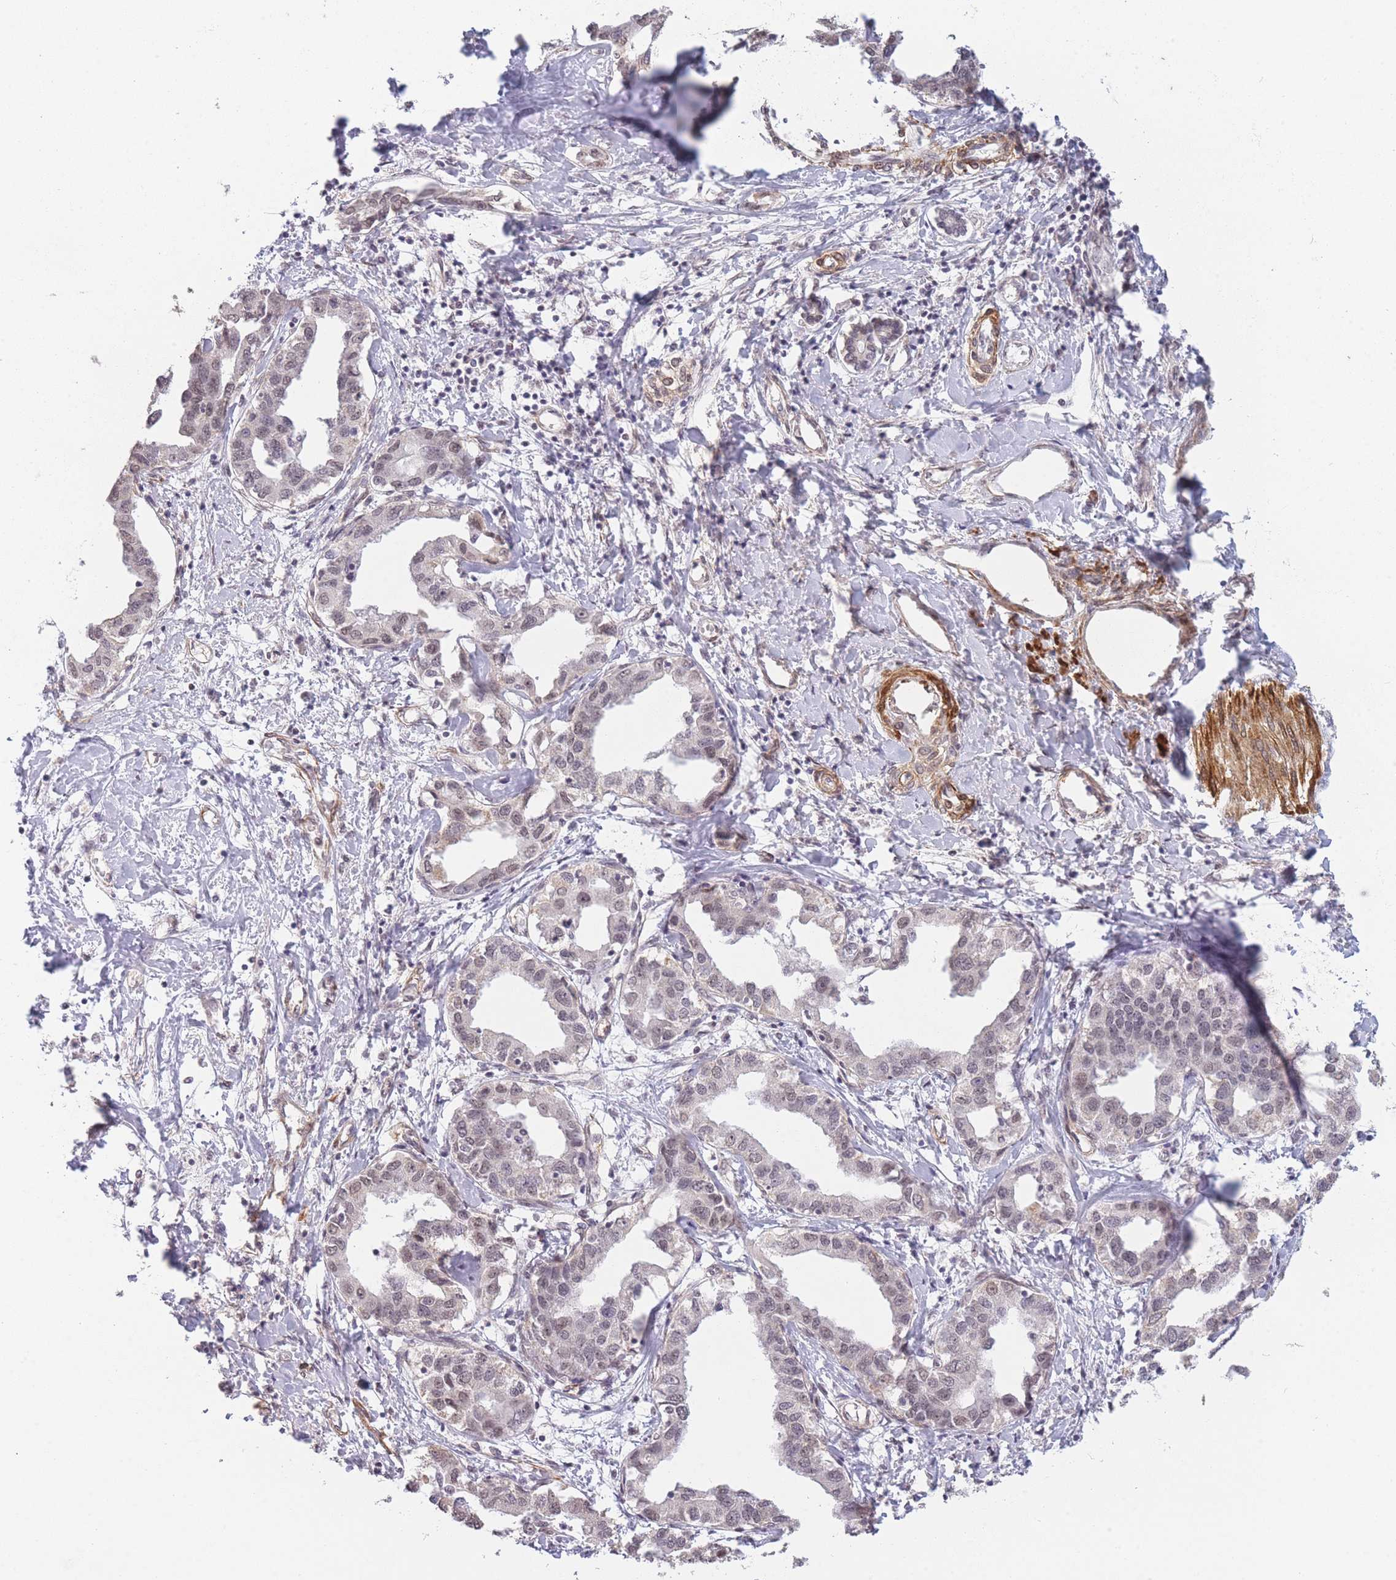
{"staining": {"intensity": "weak", "quantity": "<25%", "location": "nuclear"}, "tissue": "liver cancer", "cell_type": "Tumor cells", "image_type": "cancer", "snomed": [{"axis": "morphology", "description": "Cholangiocarcinoma"}, {"axis": "topography", "description": "Liver"}], "caption": "Protein analysis of liver cholangiocarcinoma displays no significant staining in tumor cells. (DAB immunohistochemistry (IHC) visualized using brightfield microscopy, high magnification).", "gene": "SIN3B", "patient": {"sex": "male", "age": 59}}